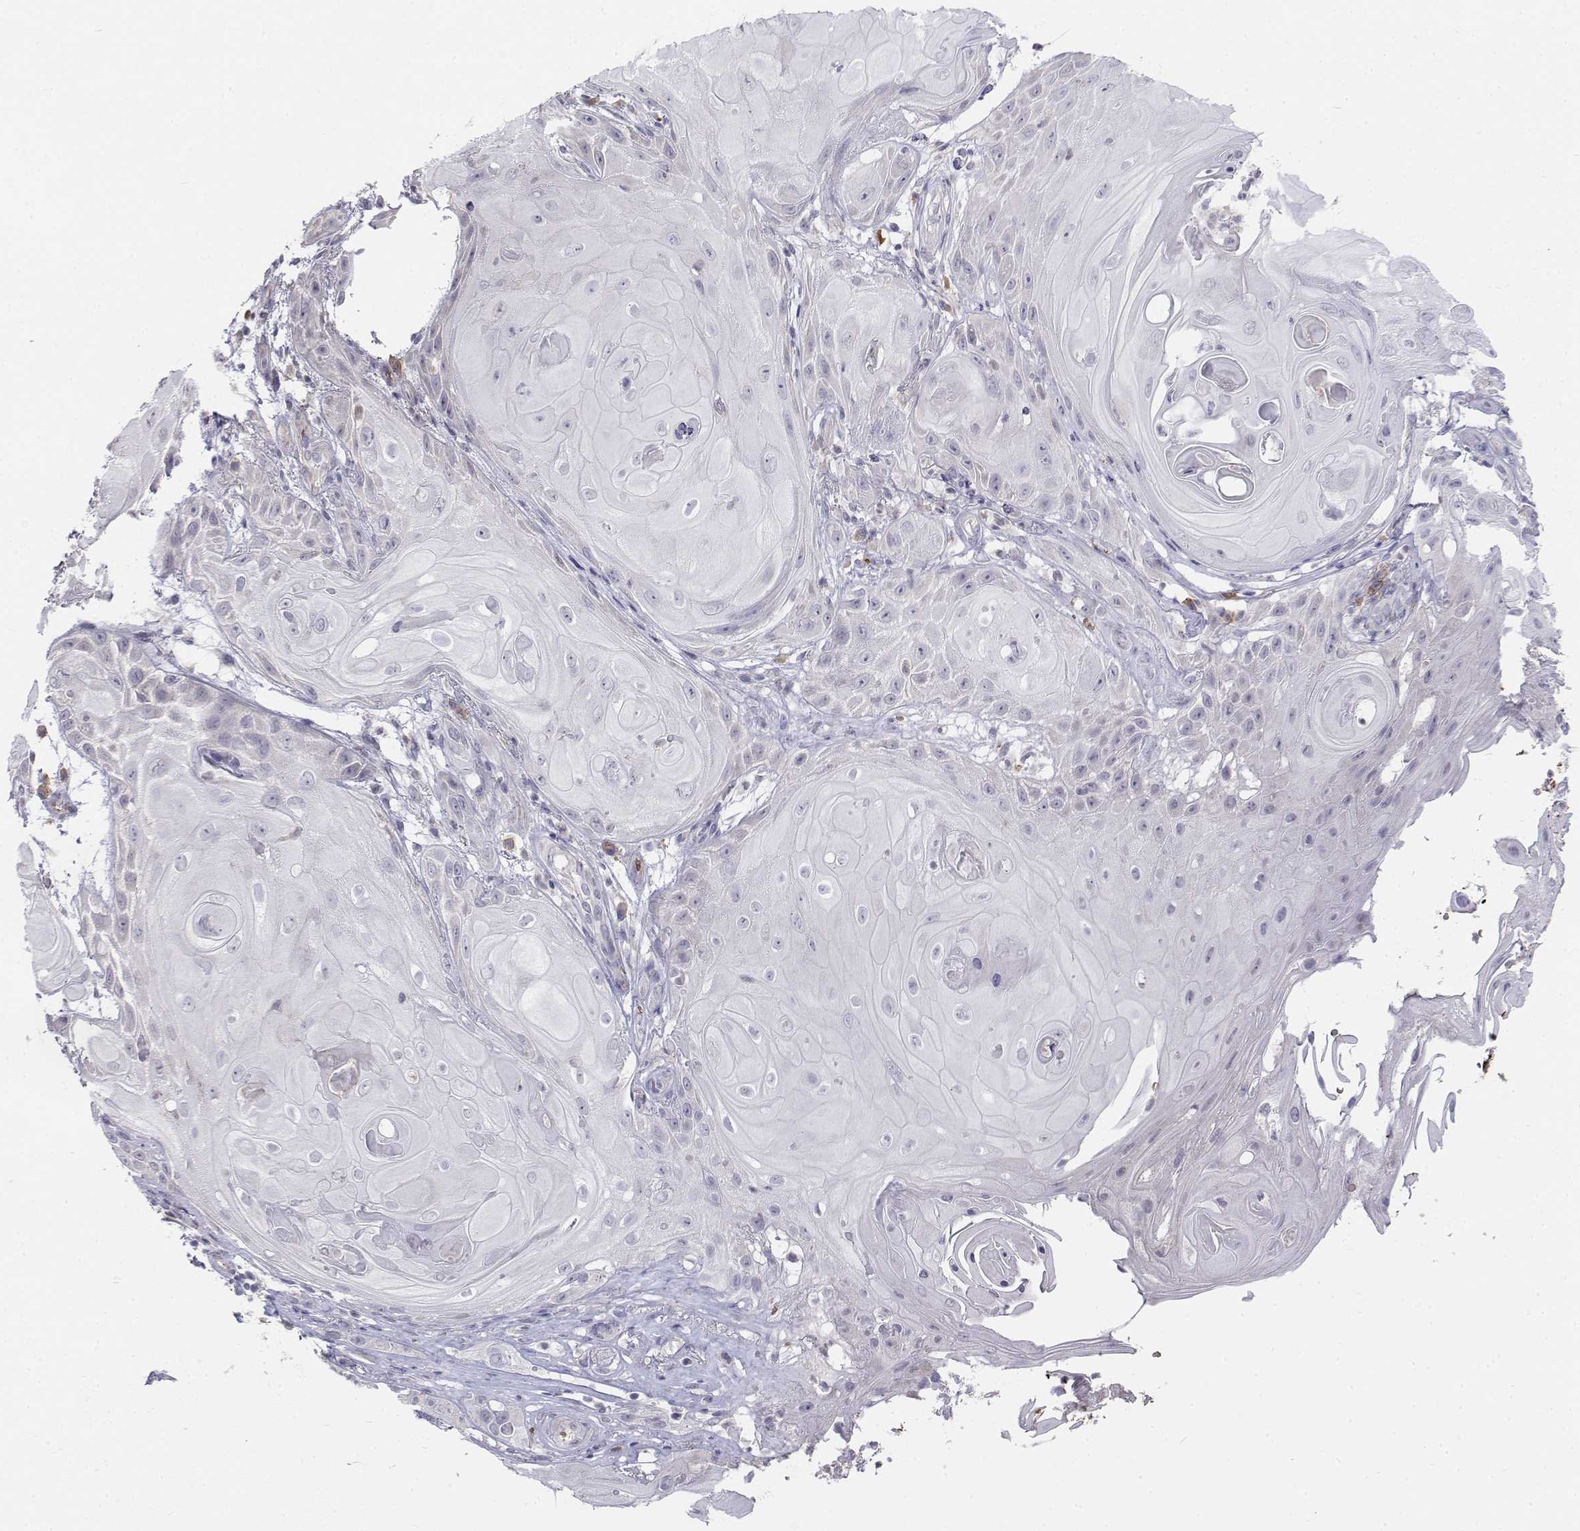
{"staining": {"intensity": "negative", "quantity": "none", "location": "none"}, "tissue": "skin cancer", "cell_type": "Tumor cells", "image_type": "cancer", "snomed": [{"axis": "morphology", "description": "Squamous cell carcinoma, NOS"}, {"axis": "topography", "description": "Skin"}], "caption": "A high-resolution histopathology image shows IHC staining of skin cancer (squamous cell carcinoma), which exhibits no significant expression in tumor cells. Nuclei are stained in blue.", "gene": "CADM1", "patient": {"sex": "male", "age": 62}}